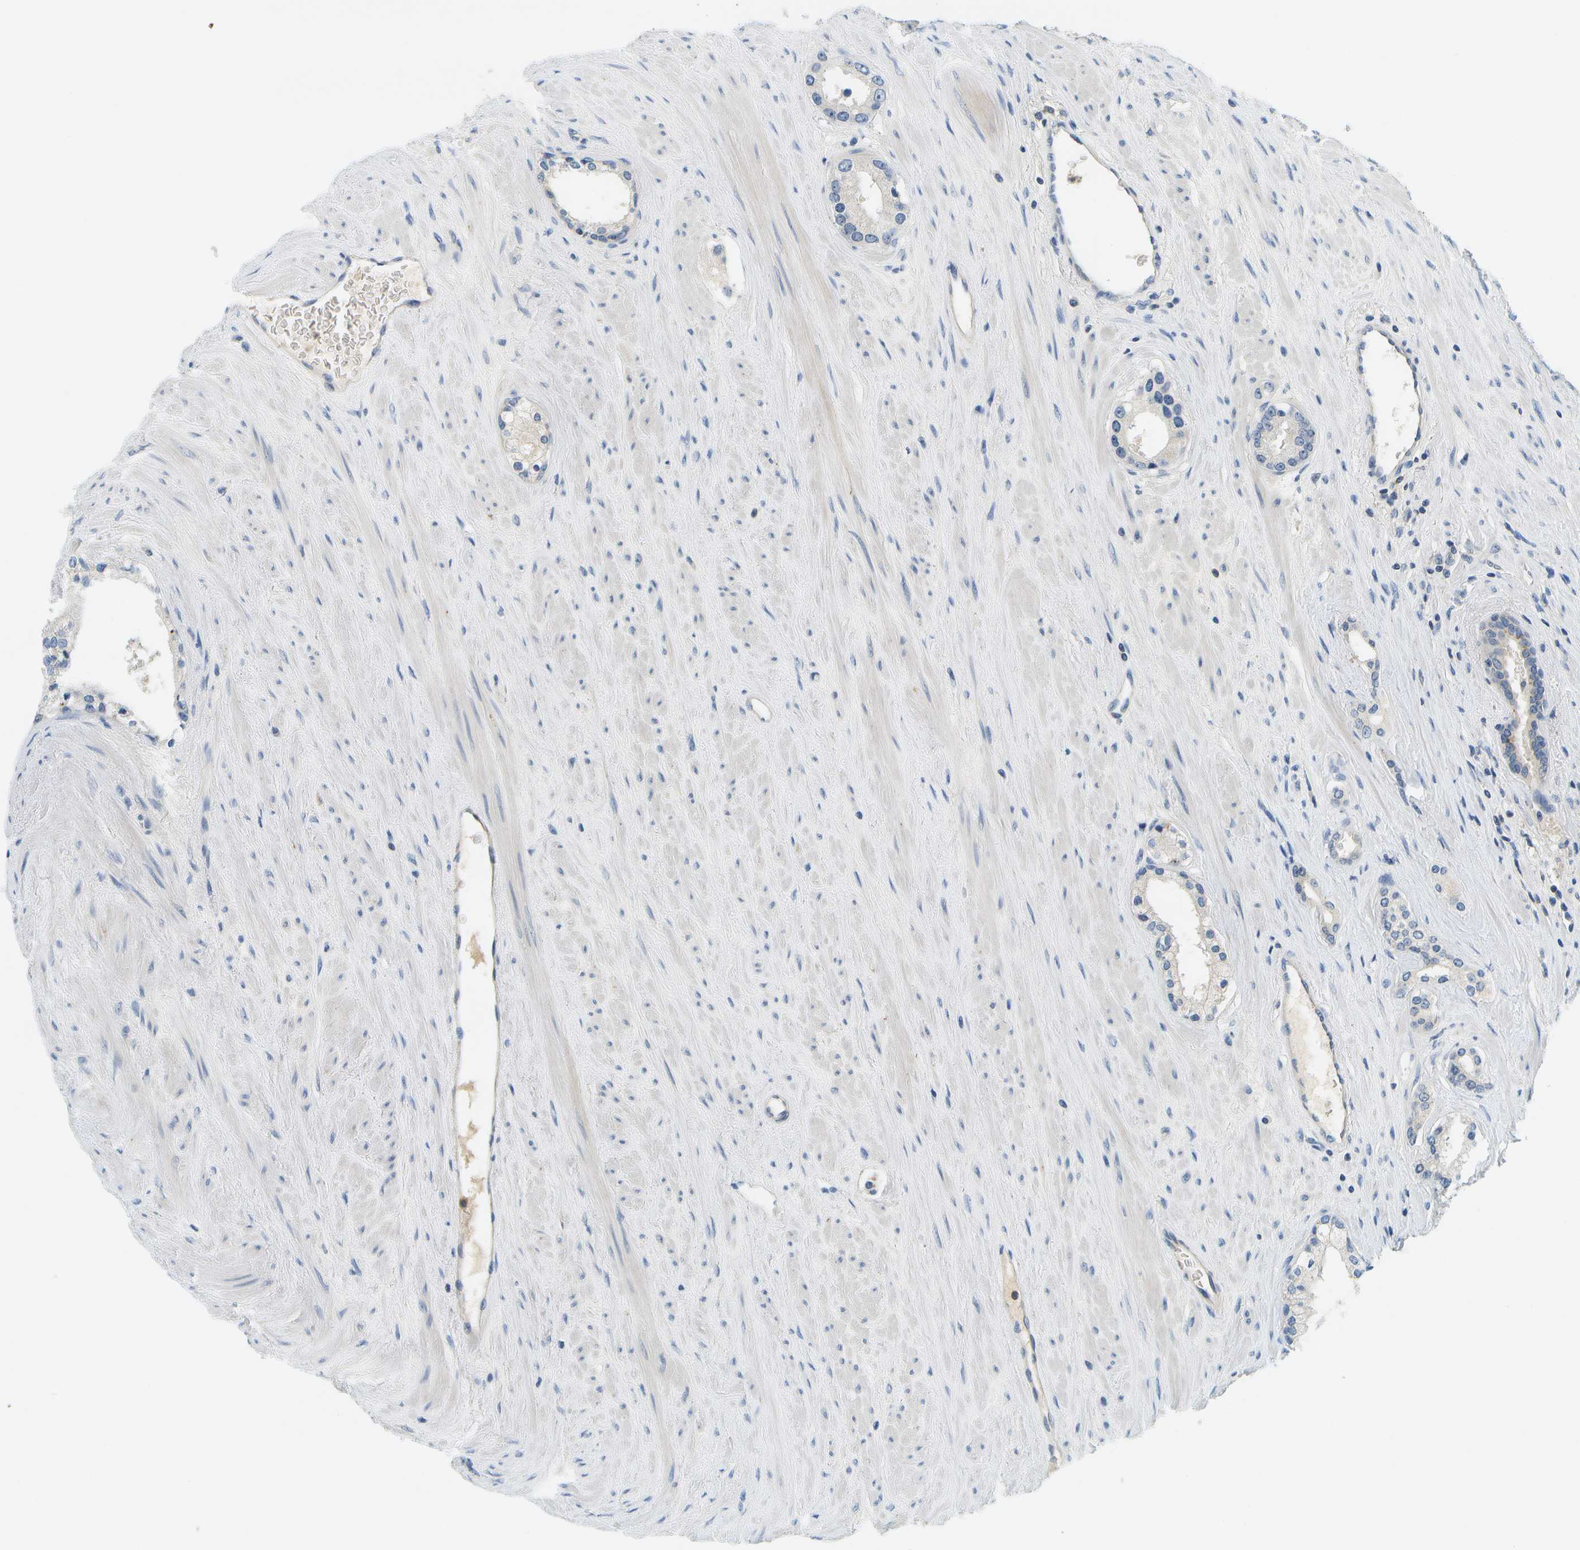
{"staining": {"intensity": "negative", "quantity": "none", "location": "none"}, "tissue": "prostate cancer", "cell_type": "Tumor cells", "image_type": "cancer", "snomed": [{"axis": "morphology", "description": "Adenocarcinoma, High grade"}, {"axis": "topography", "description": "Prostate"}], "caption": "Image shows no protein expression in tumor cells of prostate cancer (adenocarcinoma (high-grade)) tissue.", "gene": "RASGRP2", "patient": {"sex": "male", "age": 71}}